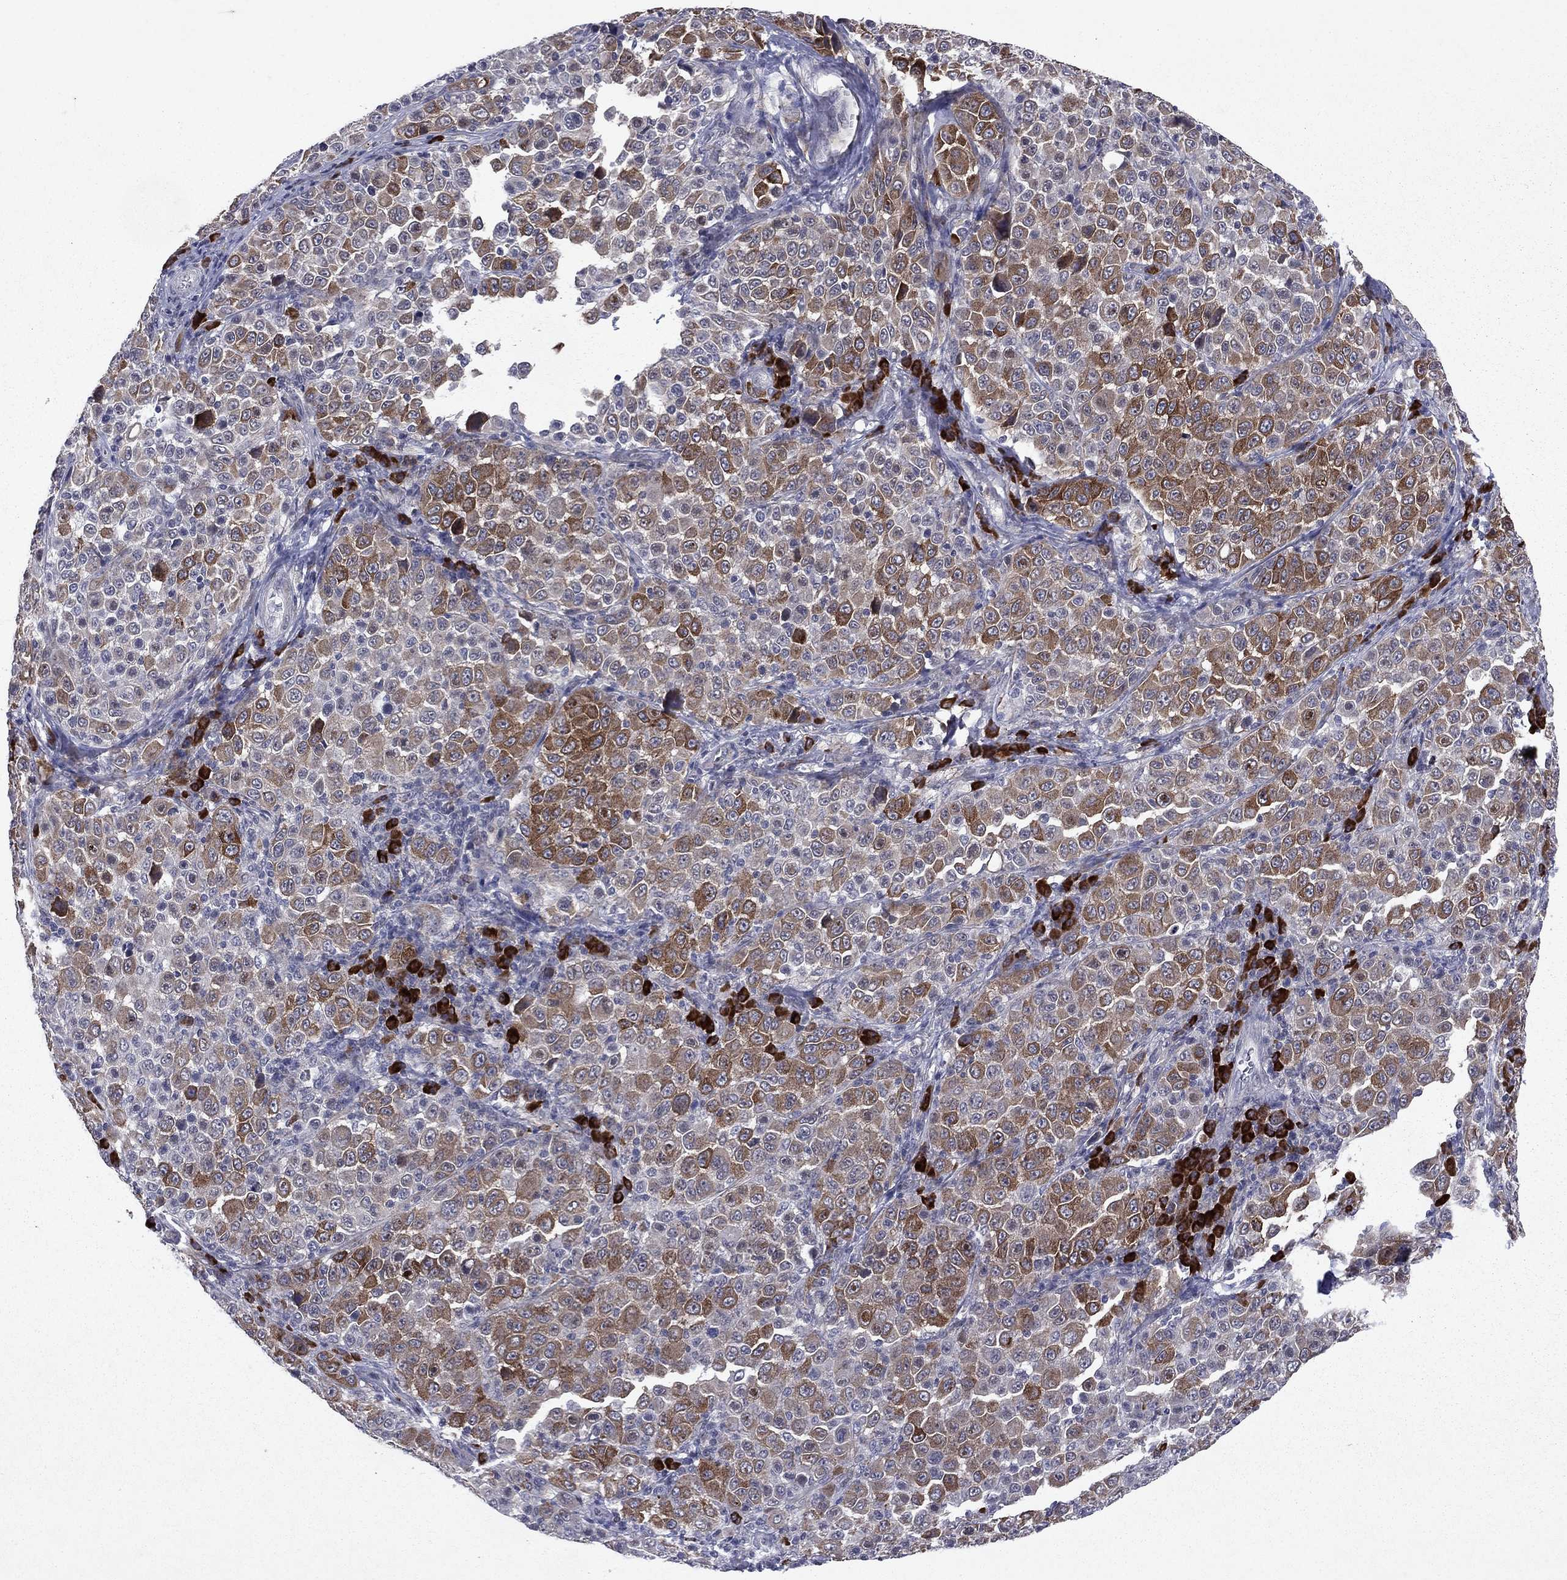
{"staining": {"intensity": "moderate", "quantity": "25%-75%", "location": "cytoplasmic/membranous"}, "tissue": "melanoma", "cell_type": "Tumor cells", "image_type": "cancer", "snomed": [{"axis": "morphology", "description": "Malignant melanoma, NOS"}, {"axis": "topography", "description": "Skin"}], "caption": "An immunohistochemistry (IHC) photomicrograph of neoplastic tissue is shown. Protein staining in brown labels moderate cytoplasmic/membranous positivity in malignant melanoma within tumor cells.", "gene": "ECM1", "patient": {"sex": "female", "age": 57}}